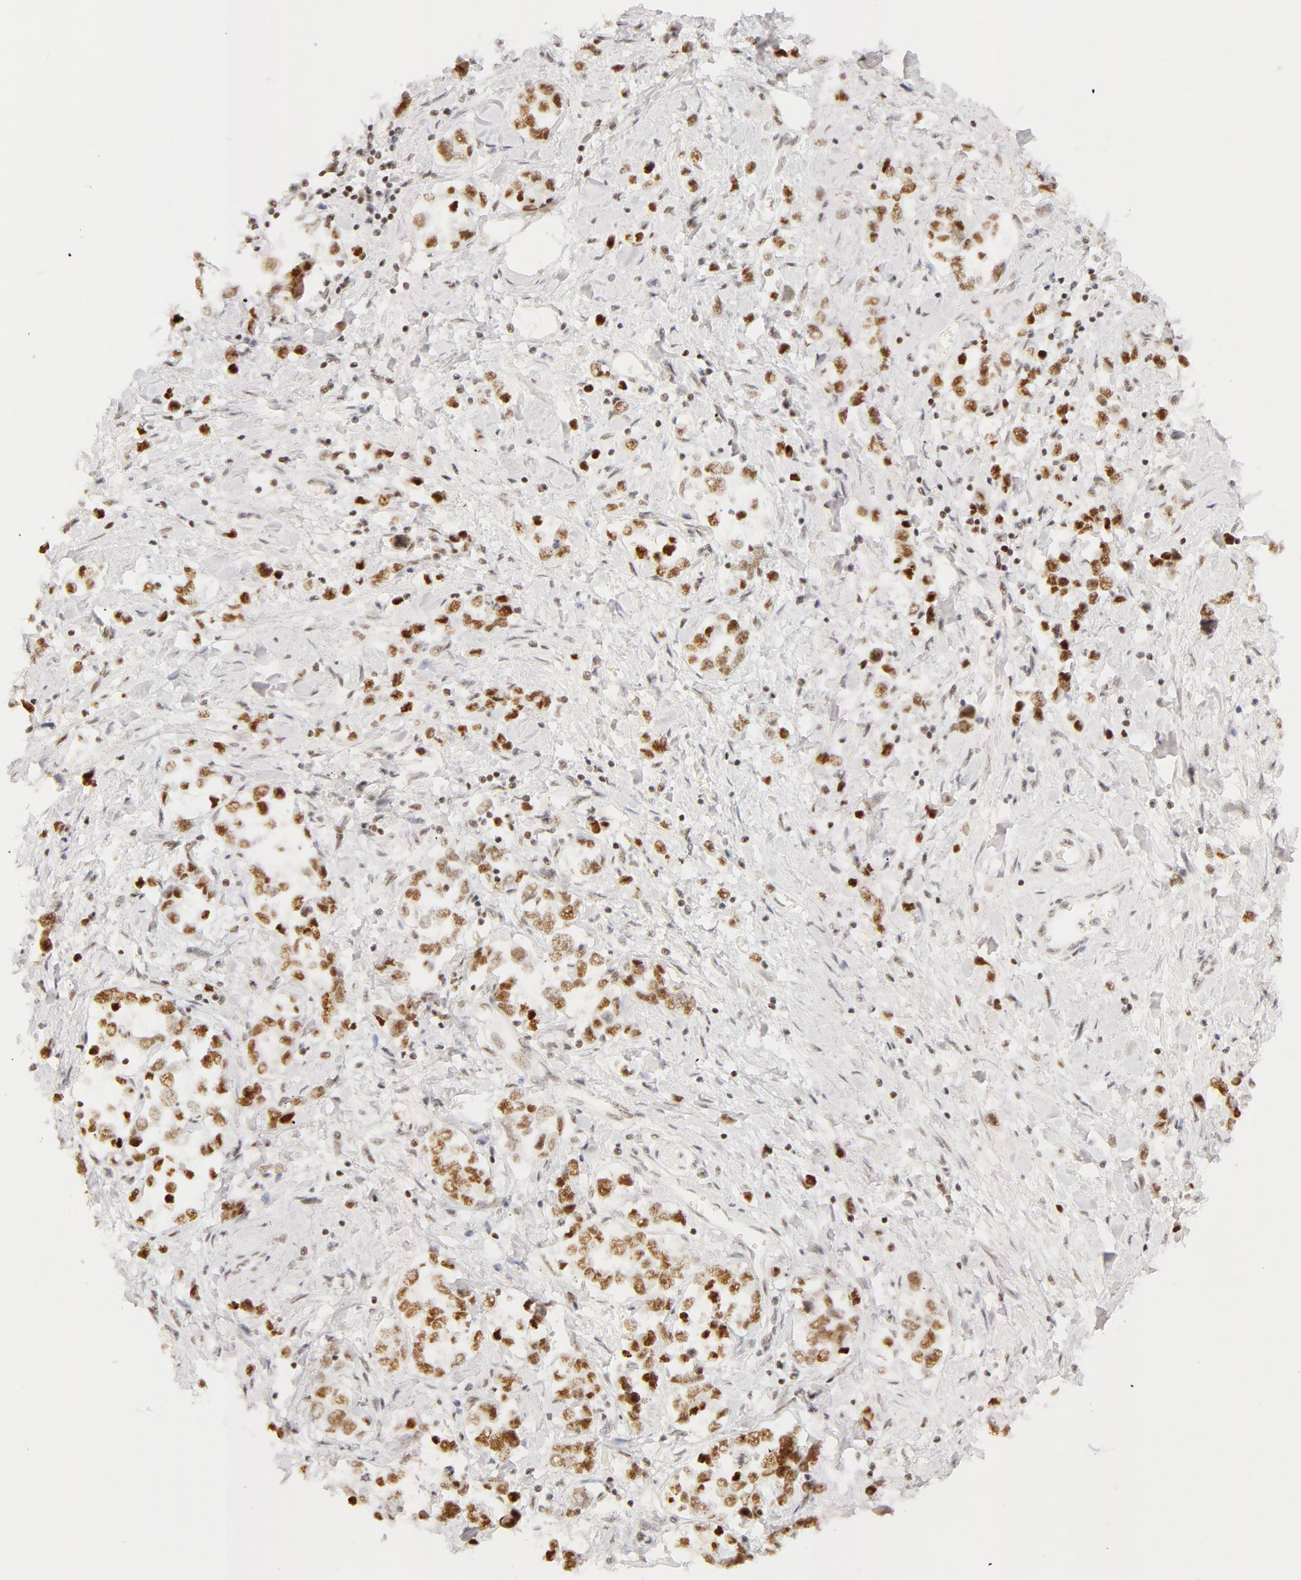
{"staining": {"intensity": "moderate", "quantity": ">75%", "location": "nuclear"}, "tissue": "stomach cancer", "cell_type": "Tumor cells", "image_type": "cancer", "snomed": [{"axis": "morphology", "description": "Adenocarcinoma, NOS"}, {"axis": "topography", "description": "Stomach, upper"}], "caption": "Moderate nuclear positivity is identified in approximately >75% of tumor cells in stomach cancer. Nuclei are stained in blue.", "gene": "RBM39", "patient": {"sex": "male", "age": 76}}